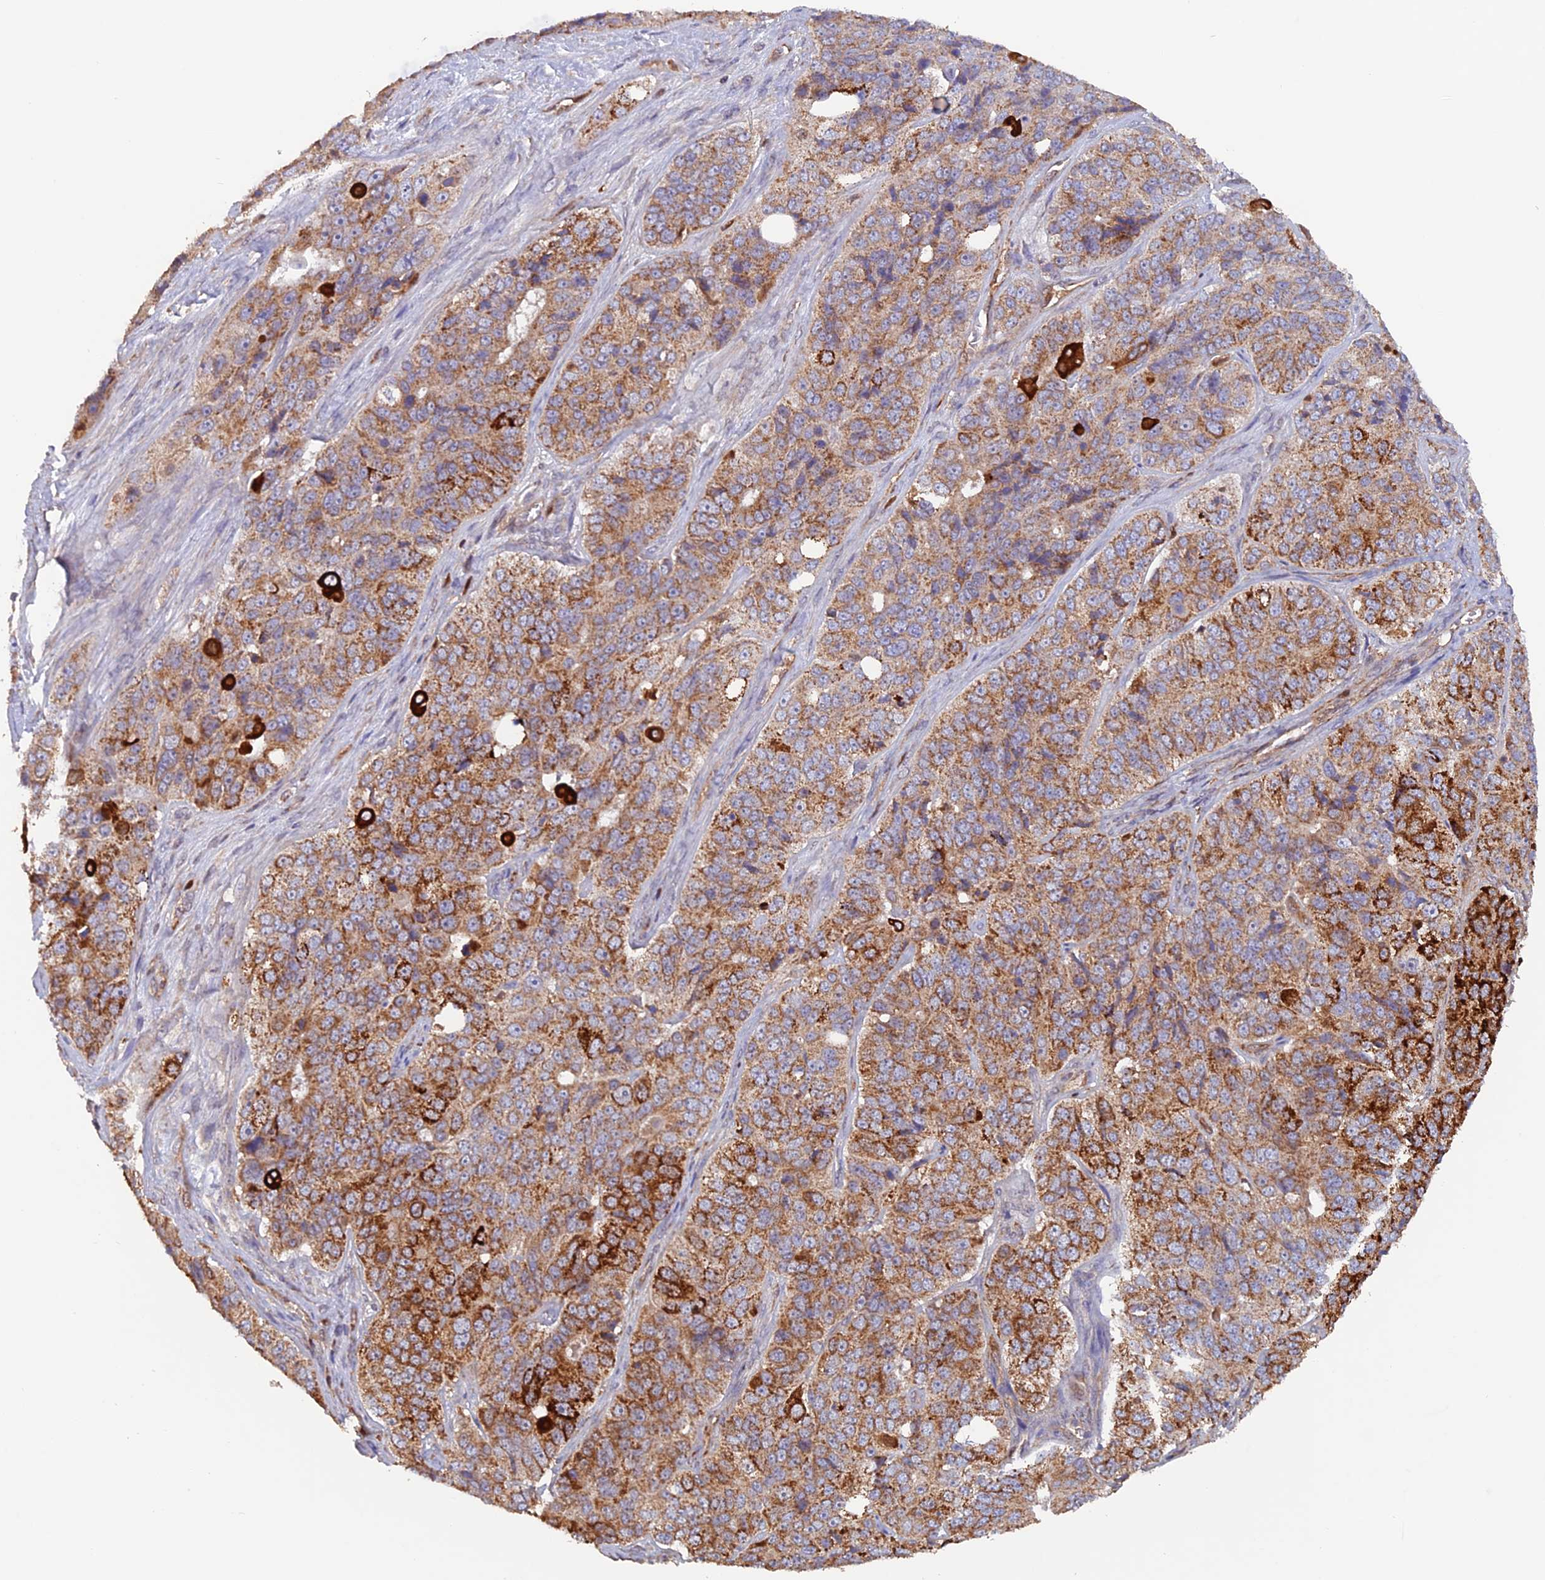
{"staining": {"intensity": "strong", "quantity": "25%-75%", "location": "cytoplasmic/membranous"}, "tissue": "ovarian cancer", "cell_type": "Tumor cells", "image_type": "cancer", "snomed": [{"axis": "morphology", "description": "Carcinoma, endometroid"}, {"axis": "topography", "description": "Ovary"}], "caption": "Protein staining shows strong cytoplasmic/membranous staining in about 25%-75% of tumor cells in ovarian endometroid carcinoma.", "gene": "DTYMK", "patient": {"sex": "female", "age": 51}}